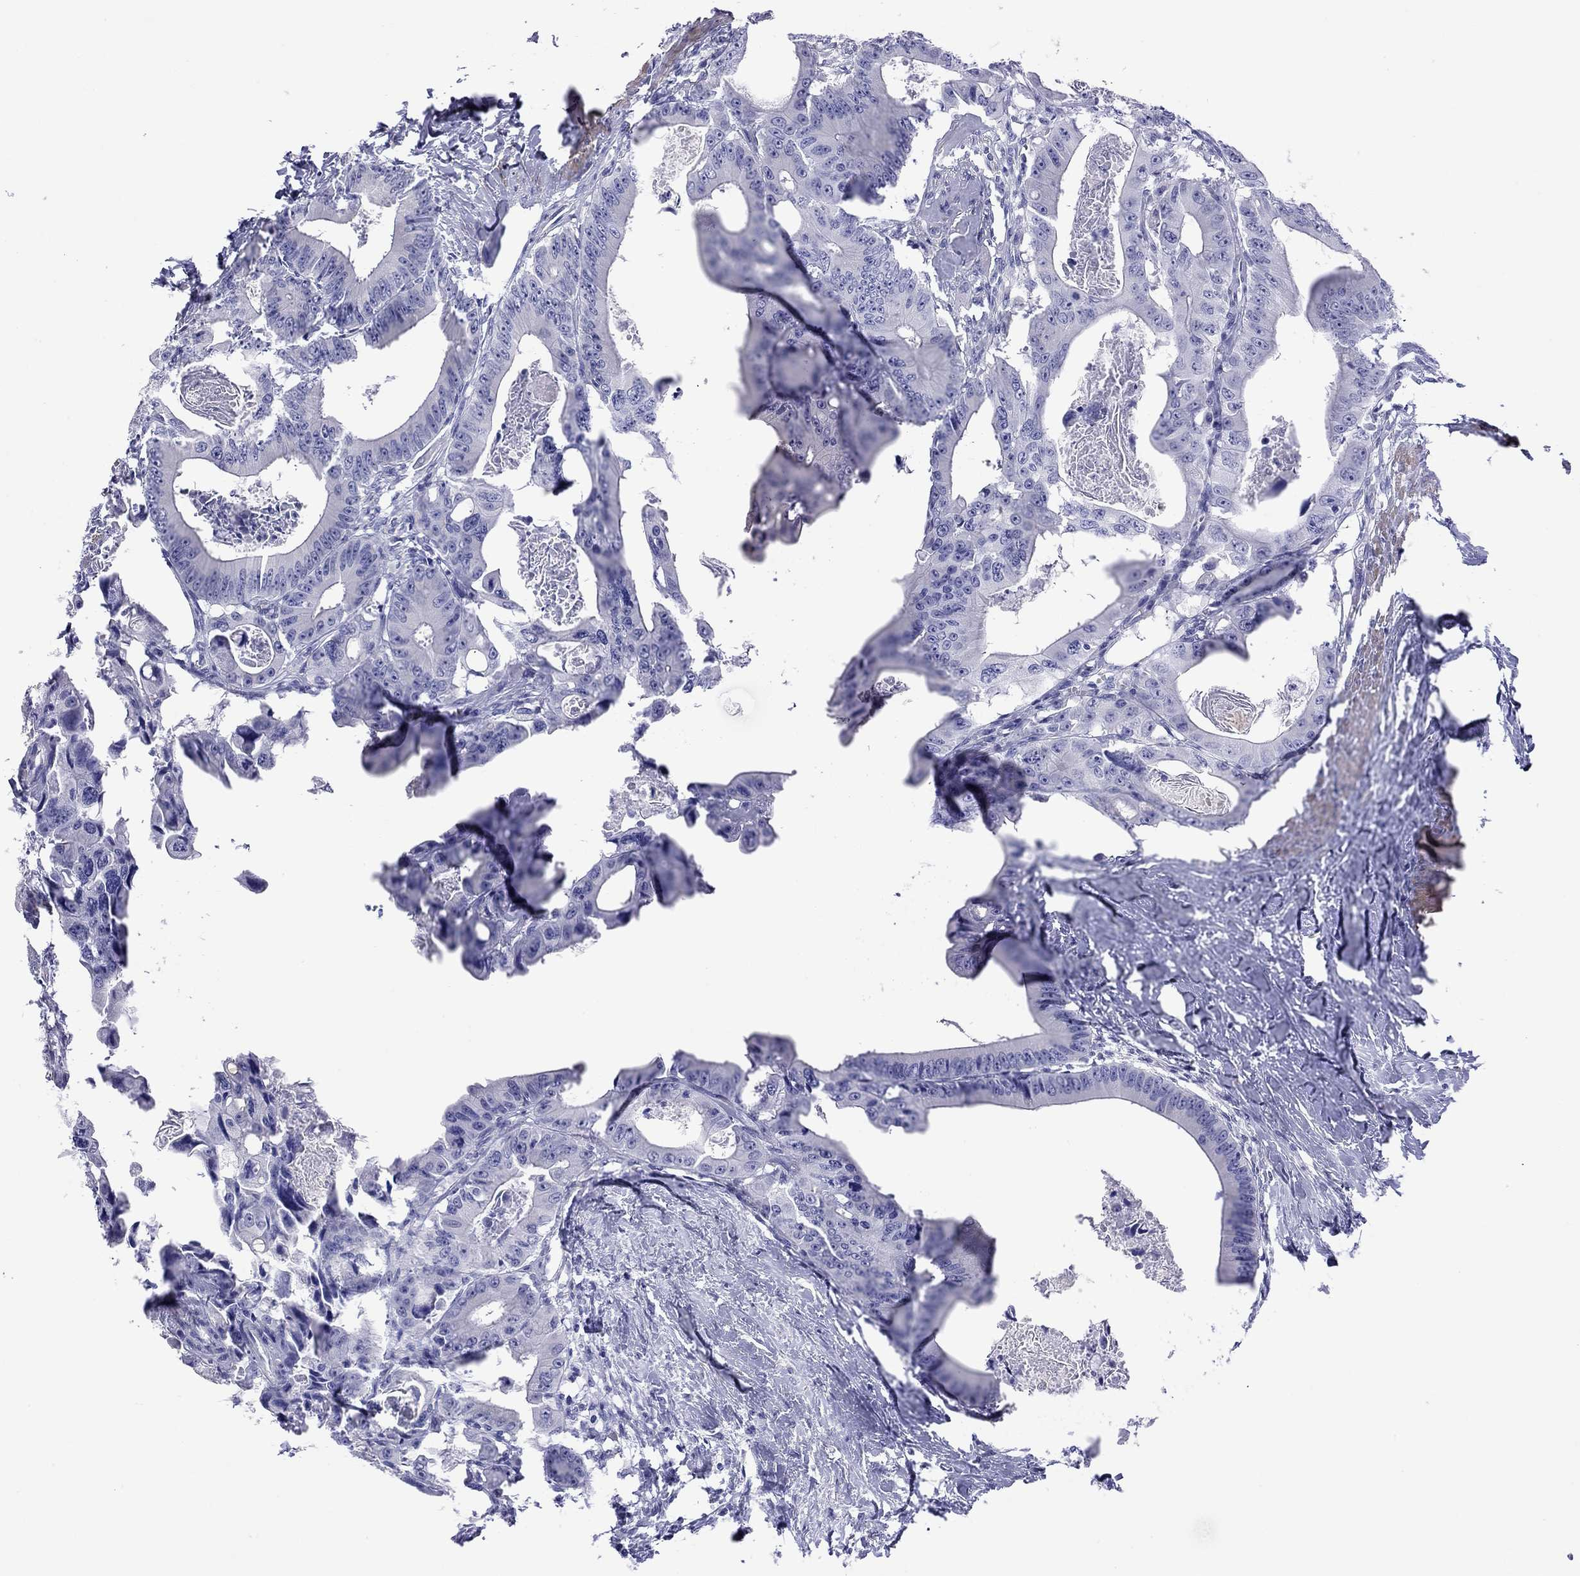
{"staining": {"intensity": "negative", "quantity": "none", "location": "none"}, "tissue": "colorectal cancer", "cell_type": "Tumor cells", "image_type": "cancer", "snomed": [{"axis": "morphology", "description": "Adenocarcinoma, NOS"}, {"axis": "topography", "description": "Rectum"}], "caption": "Adenocarcinoma (colorectal) was stained to show a protein in brown. There is no significant positivity in tumor cells.", "gene": "KIAA2012", "patient": {"sex": "male", "age": 64}}